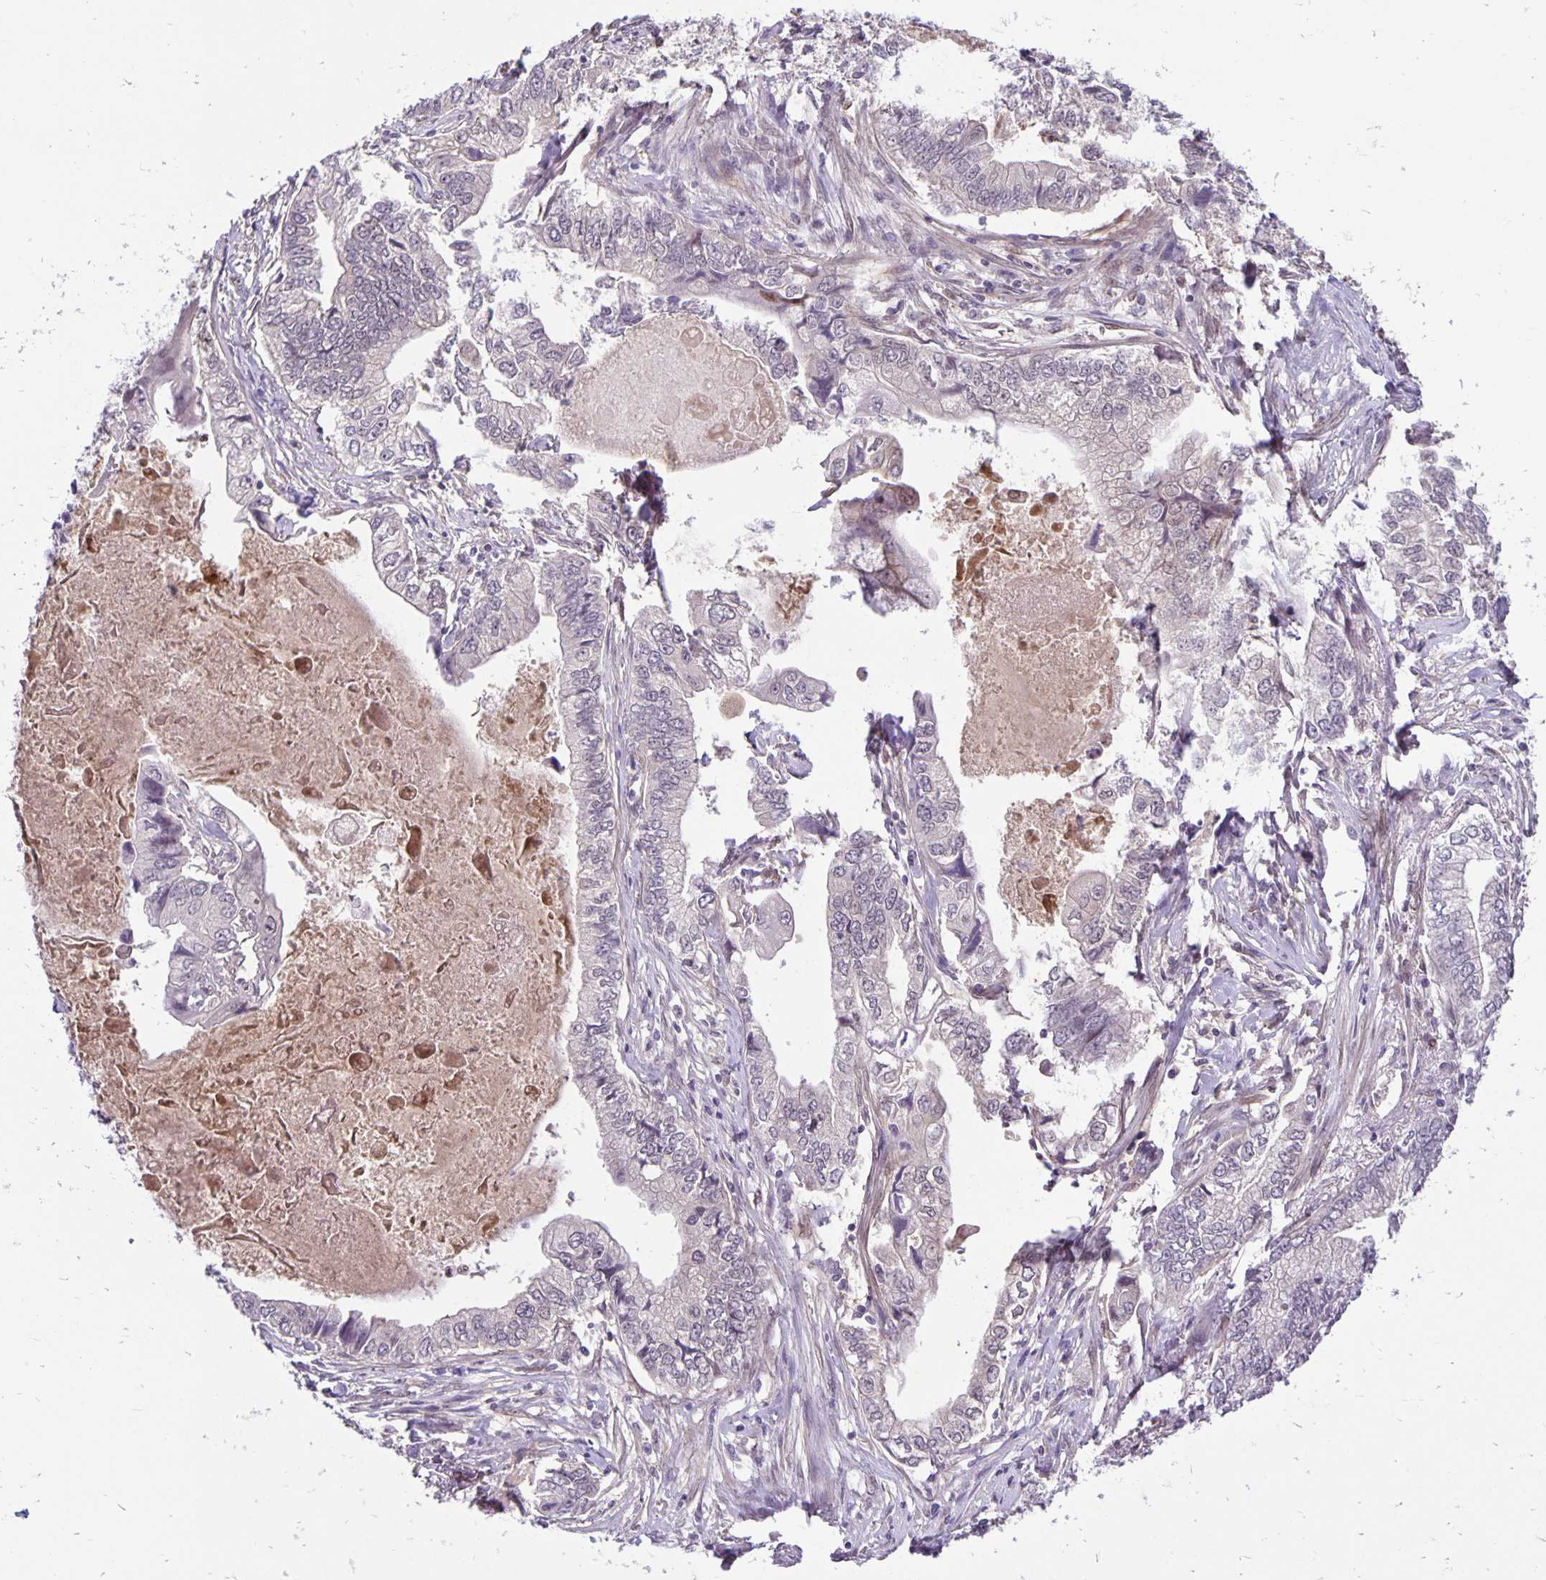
{"staining": {"intensity": "negative", "quantity": "none", "location": "none"}, "tissue": "stomach cancer", "cell_type": "Tumor cells", "image_type": "cancer", "snomed": [{"axis": "morphology", "description": "Adenocarcinoma, NOS"}, {"axis": "topography", "description": "Pancreas"}, {"axis": "topography", "description": "Stomach, upper"}], "caption": "Immunohistochemistry (IHC) photomicrograph of neoplastic tissue: human stomach cancer stained with DAB (3,3'-diaminobenzidine) shows no significant protein staining in tumor cells.", "gene": "TAX1BP3", "patient": {"sex": "male", "age": 77}}